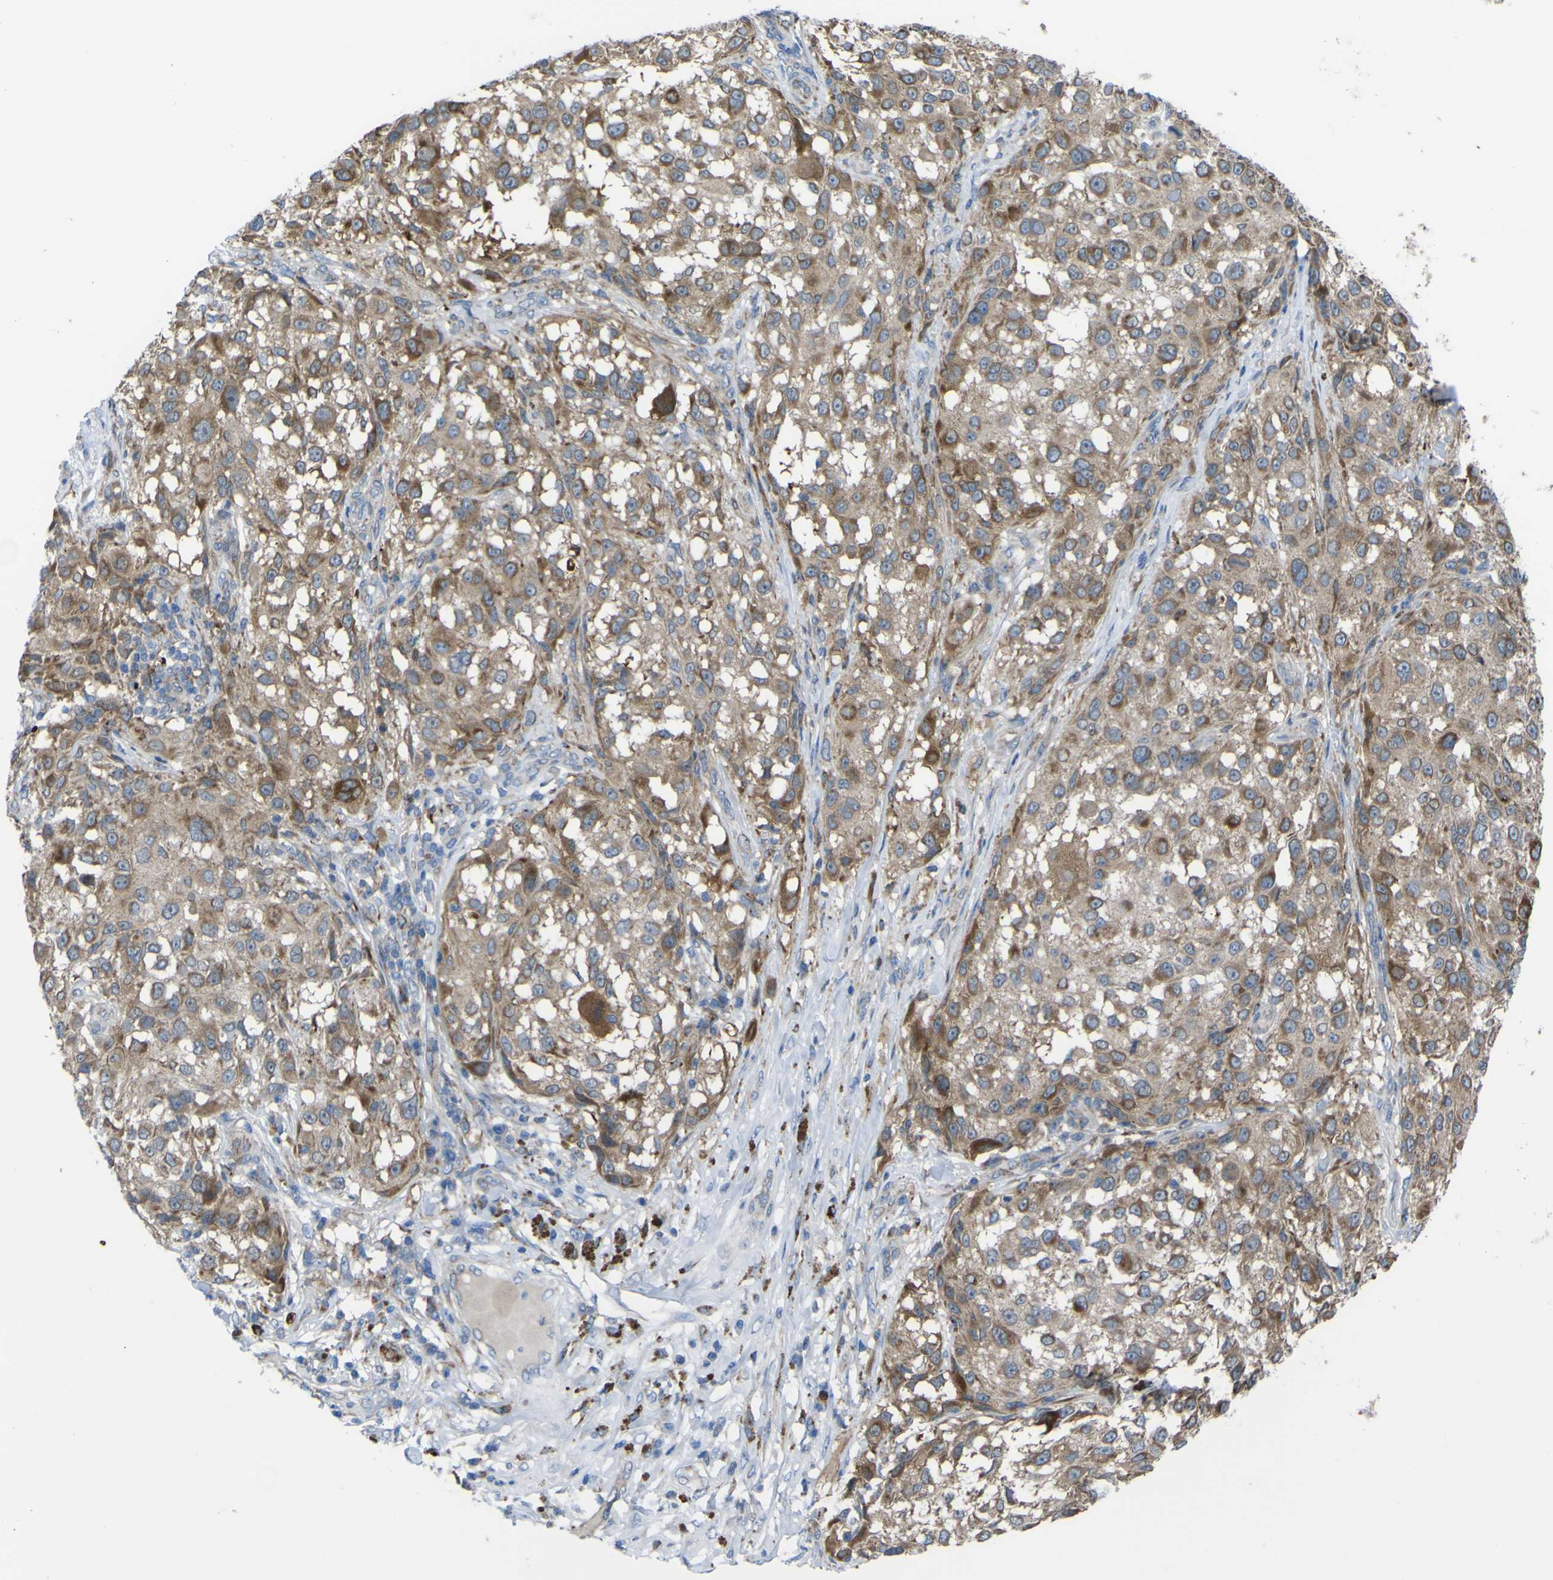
{"staining": {"intensity": "moderate", "quantity": ">75%", "location": "cytoplasmic/membranous"}, "tissue": "melanoma", "cell_type": "Tumor cells", "image_type": "cancer", "snomed": [{"axis": "morphology", "description": "Necrosis, NOS"}, {"axis": "morphology", "description": "Malignant melanoma, NOS"}, {"axis": "topography", "description": "Skin"}], "caption": "IHC histopathology image of human melanoma stained for a protein (brown), which displays medium levels of moderate cytoplasmic/membranous positivity in about >75% of tumor cells.", "gene": "CST3", "patient": {"sex": "female", "age": 87}}